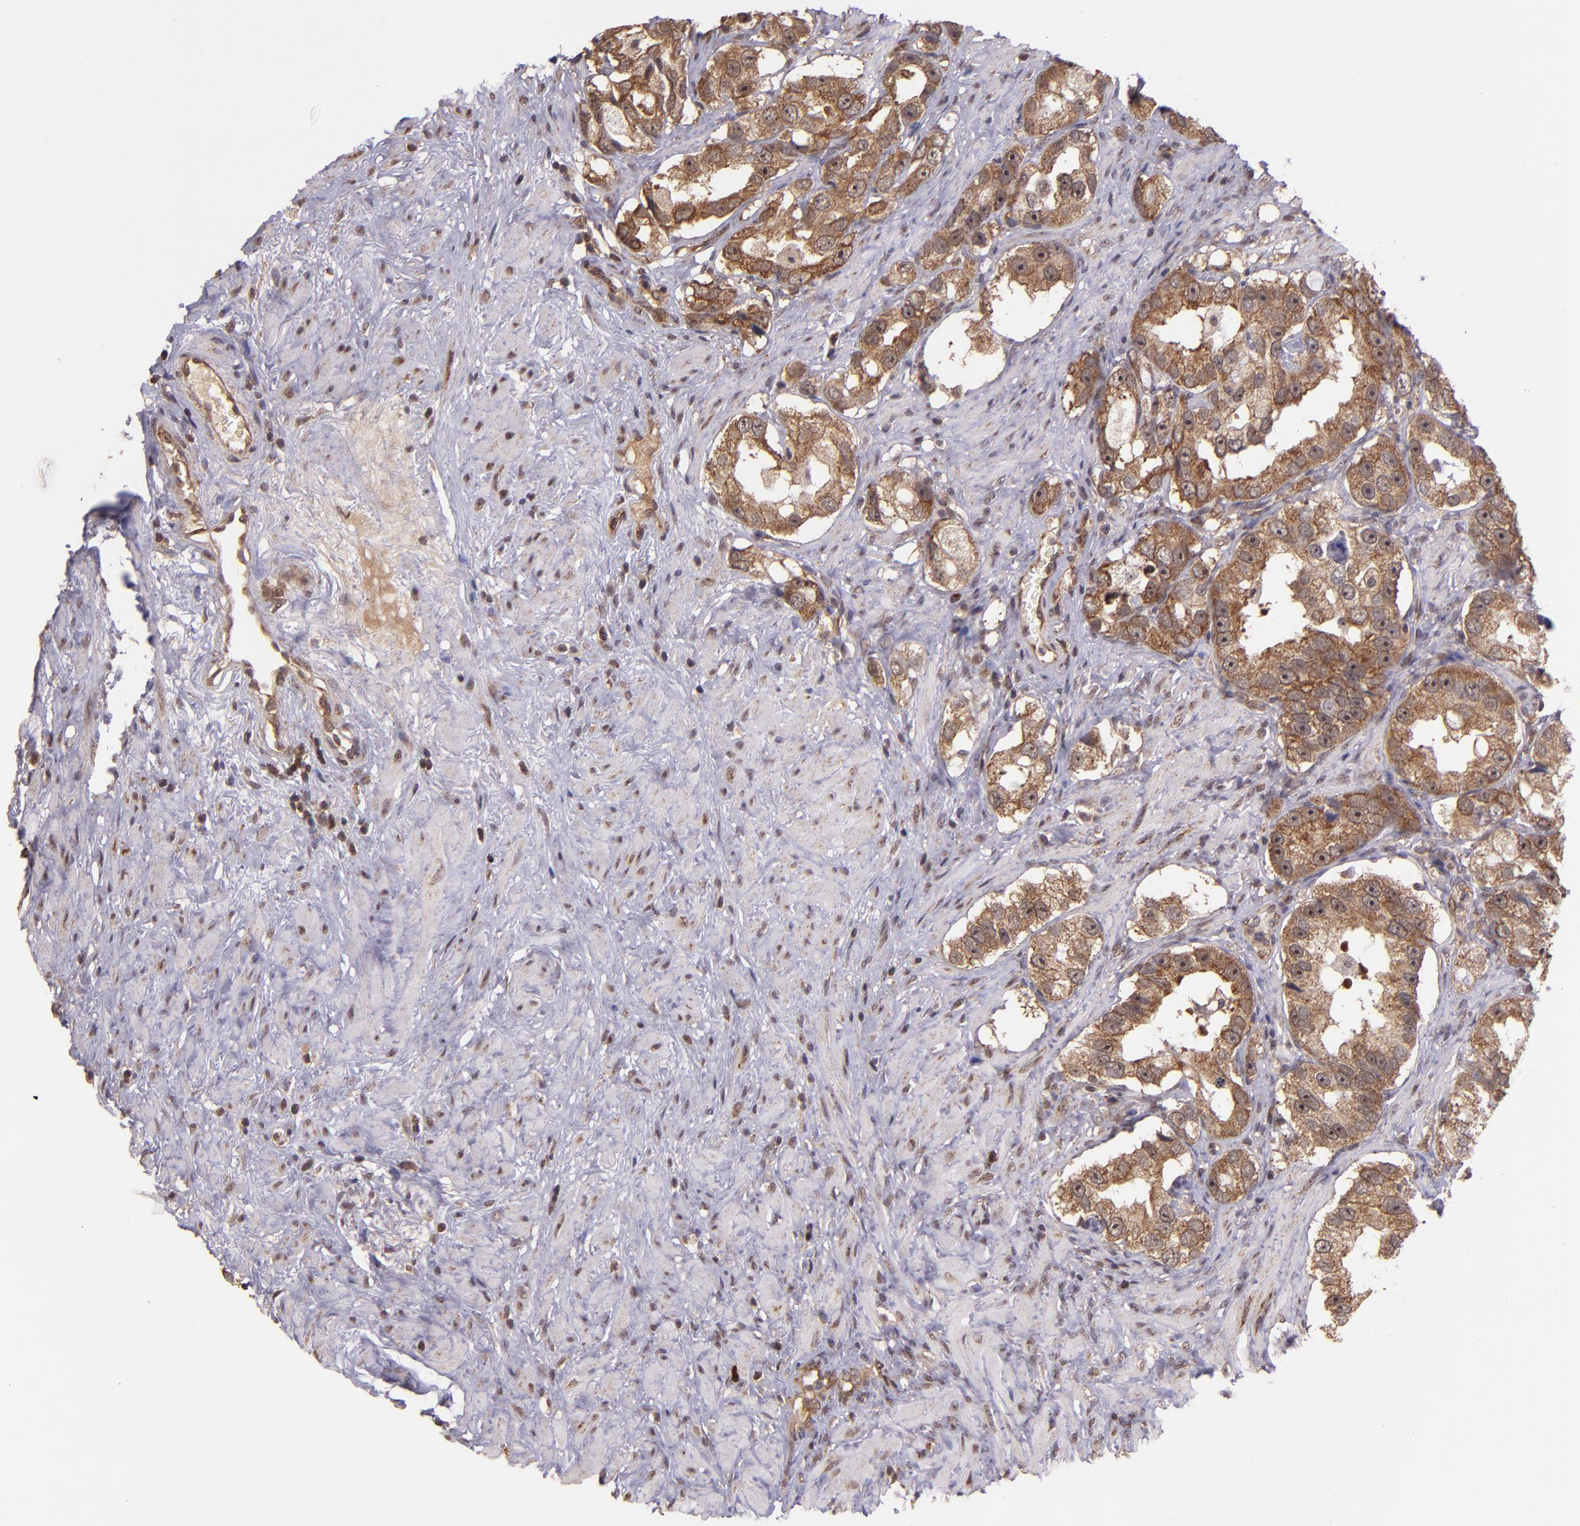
{"staining": {"intensity": "strong", "quantity": ">75%", "location": "cytoplasmic/membranous"}, "tissue": "prostate cancer", "cell_type": "Tumor cells", "image_type": "cancer", "snomed": [{"axis": "morphology", "description": "Adenocarcinoma, High grade"}, {"axis": "topography", "description": "Prostate"}], "caption": "Human high-grade adenocarcinoma (prostate) stained for a protein (brown) shows strong cytoplasmic/membranous positive staining in about >75% of tumor cells.", "gene": "USP51", "patient": {"sex": "male", "age": 63}}